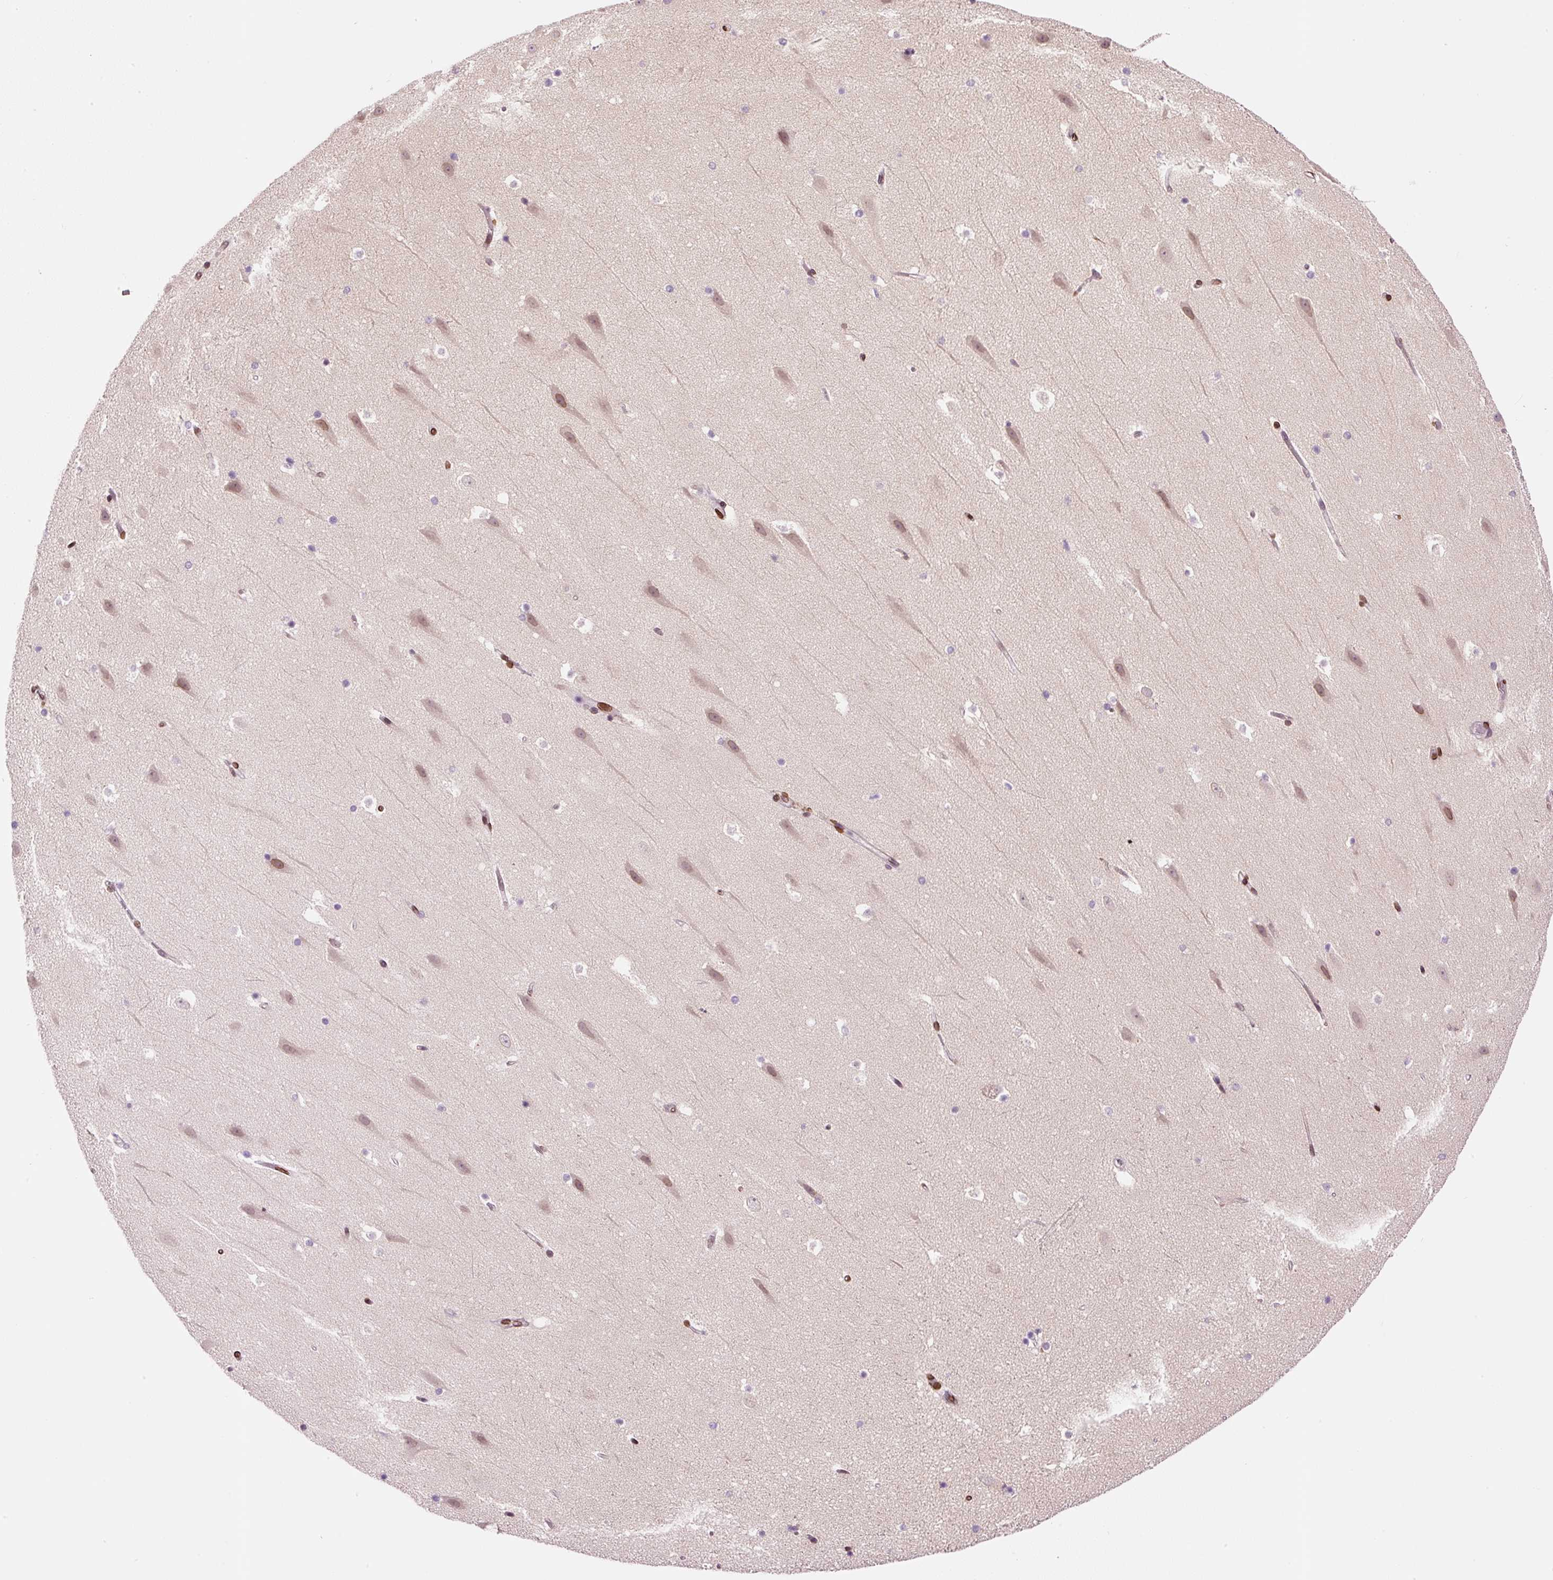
{"staining": {"intensity": "negative", "quantity": "none", "location": "none"}, "tissue": "hippocampus", "cell_type": "Glial cells", "image_type": "normal", "snomed": [{"axis": "morphology", "description": "Normal tissue, NOS"}, {"axis": "topography", "description": "Hippocampus"}], "caption": "Immunohistochemistry photomicrograph of normal hippocampus: human hippocampus stained with DAB reveals no significant protein positivity in glial cells.", "gene": "ZNF224", "patient": {"sex": "male", "age": 37}}